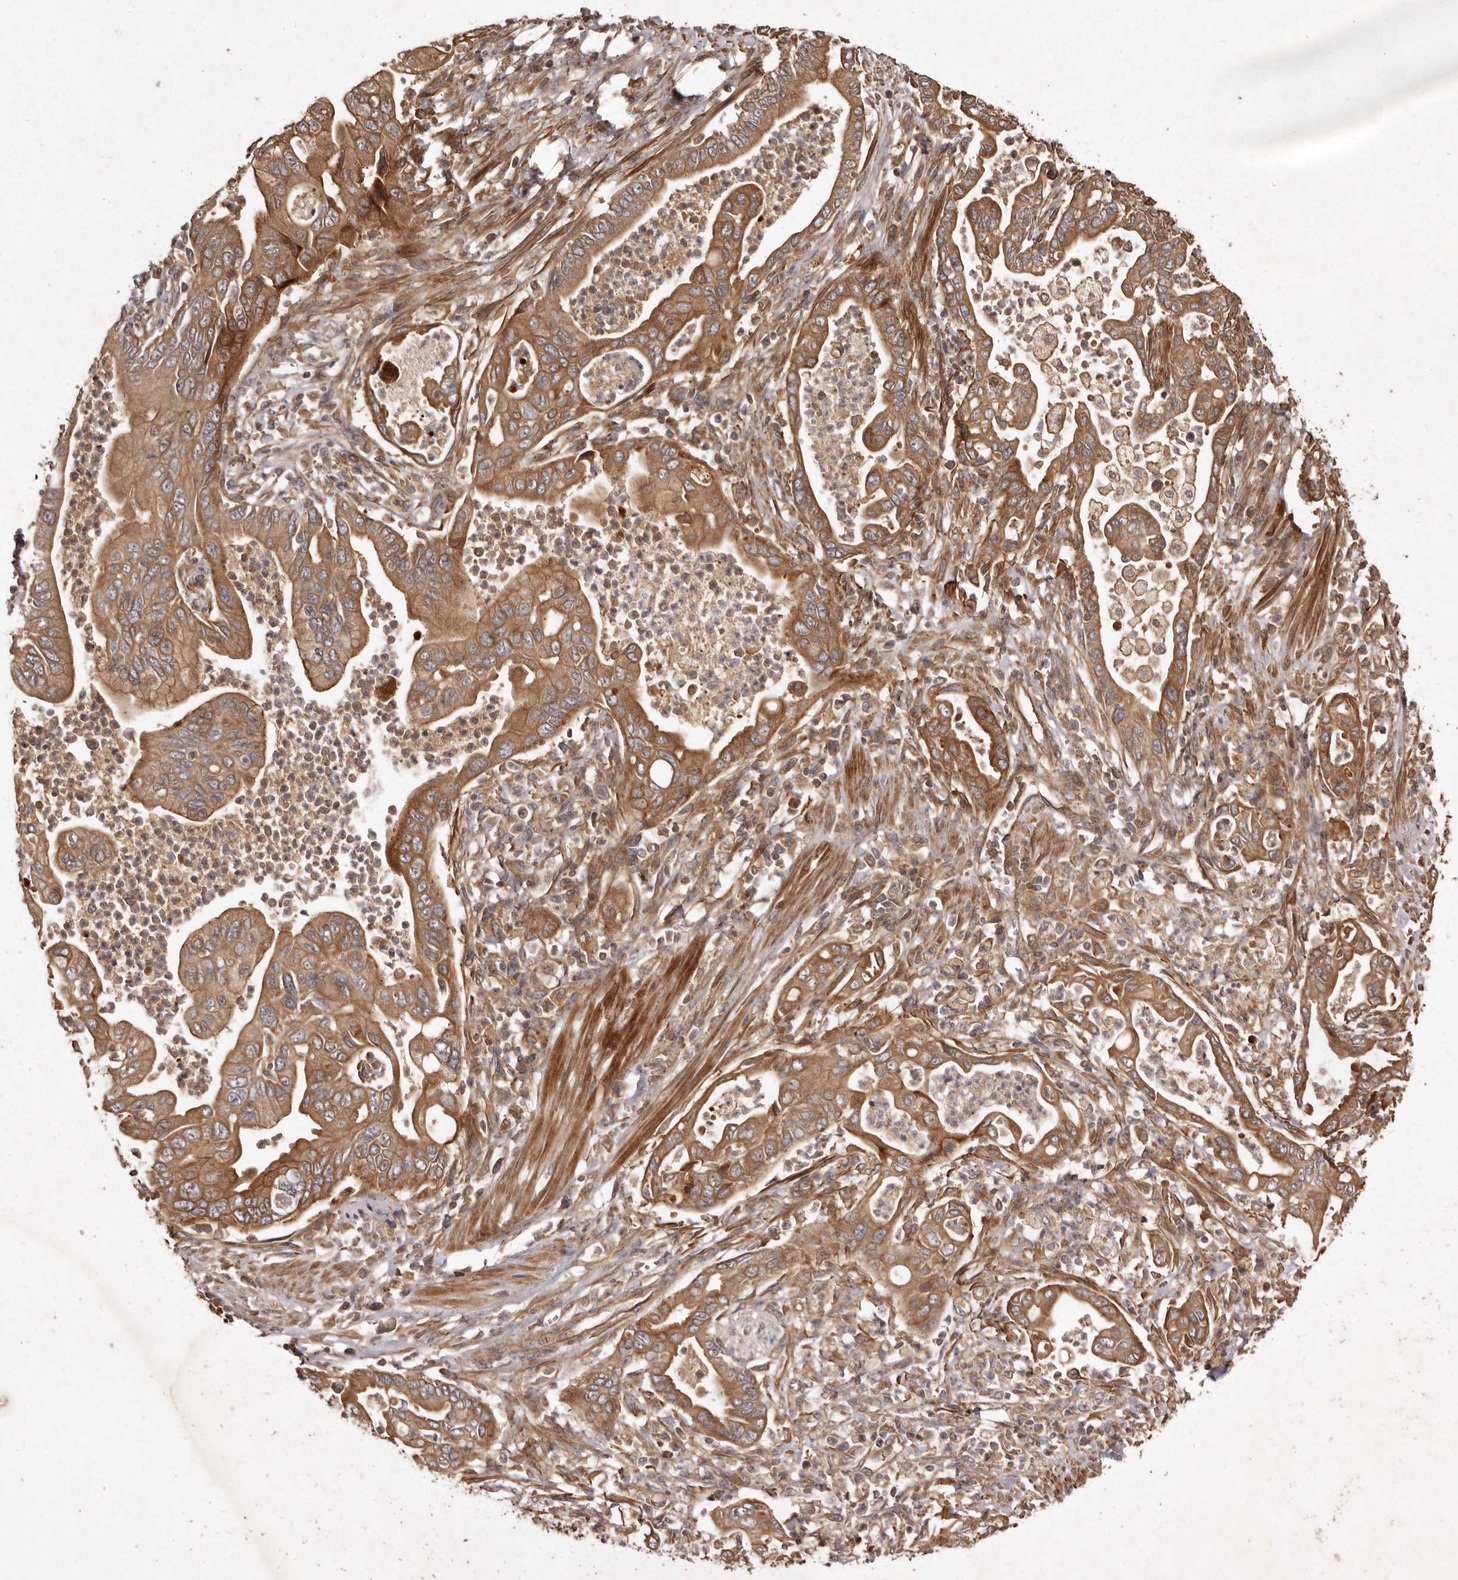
{"staining": {"intensity": "moderate", "quantity": ">75%", "location": "cytoplasmic/membranous"}, "tissue": "pancreatic cancer", "cell_type": "Tumor cells", "image_type": "cancer", "snomed": [{"axis": "morphology", "description": "Adenocarcinoma, NOS"}, {"axis": "topography", "description": "Pancreas"}], "caption": "This is a micrograph of immunohistochemistry (IHC) staining of pancreatic adenocarcinoma, which shows moderate staining in the cytoplasmic/membranous of tumor cells.", "gene": "SEMA3A", "patient": {"sex": "male", "age": 78}}